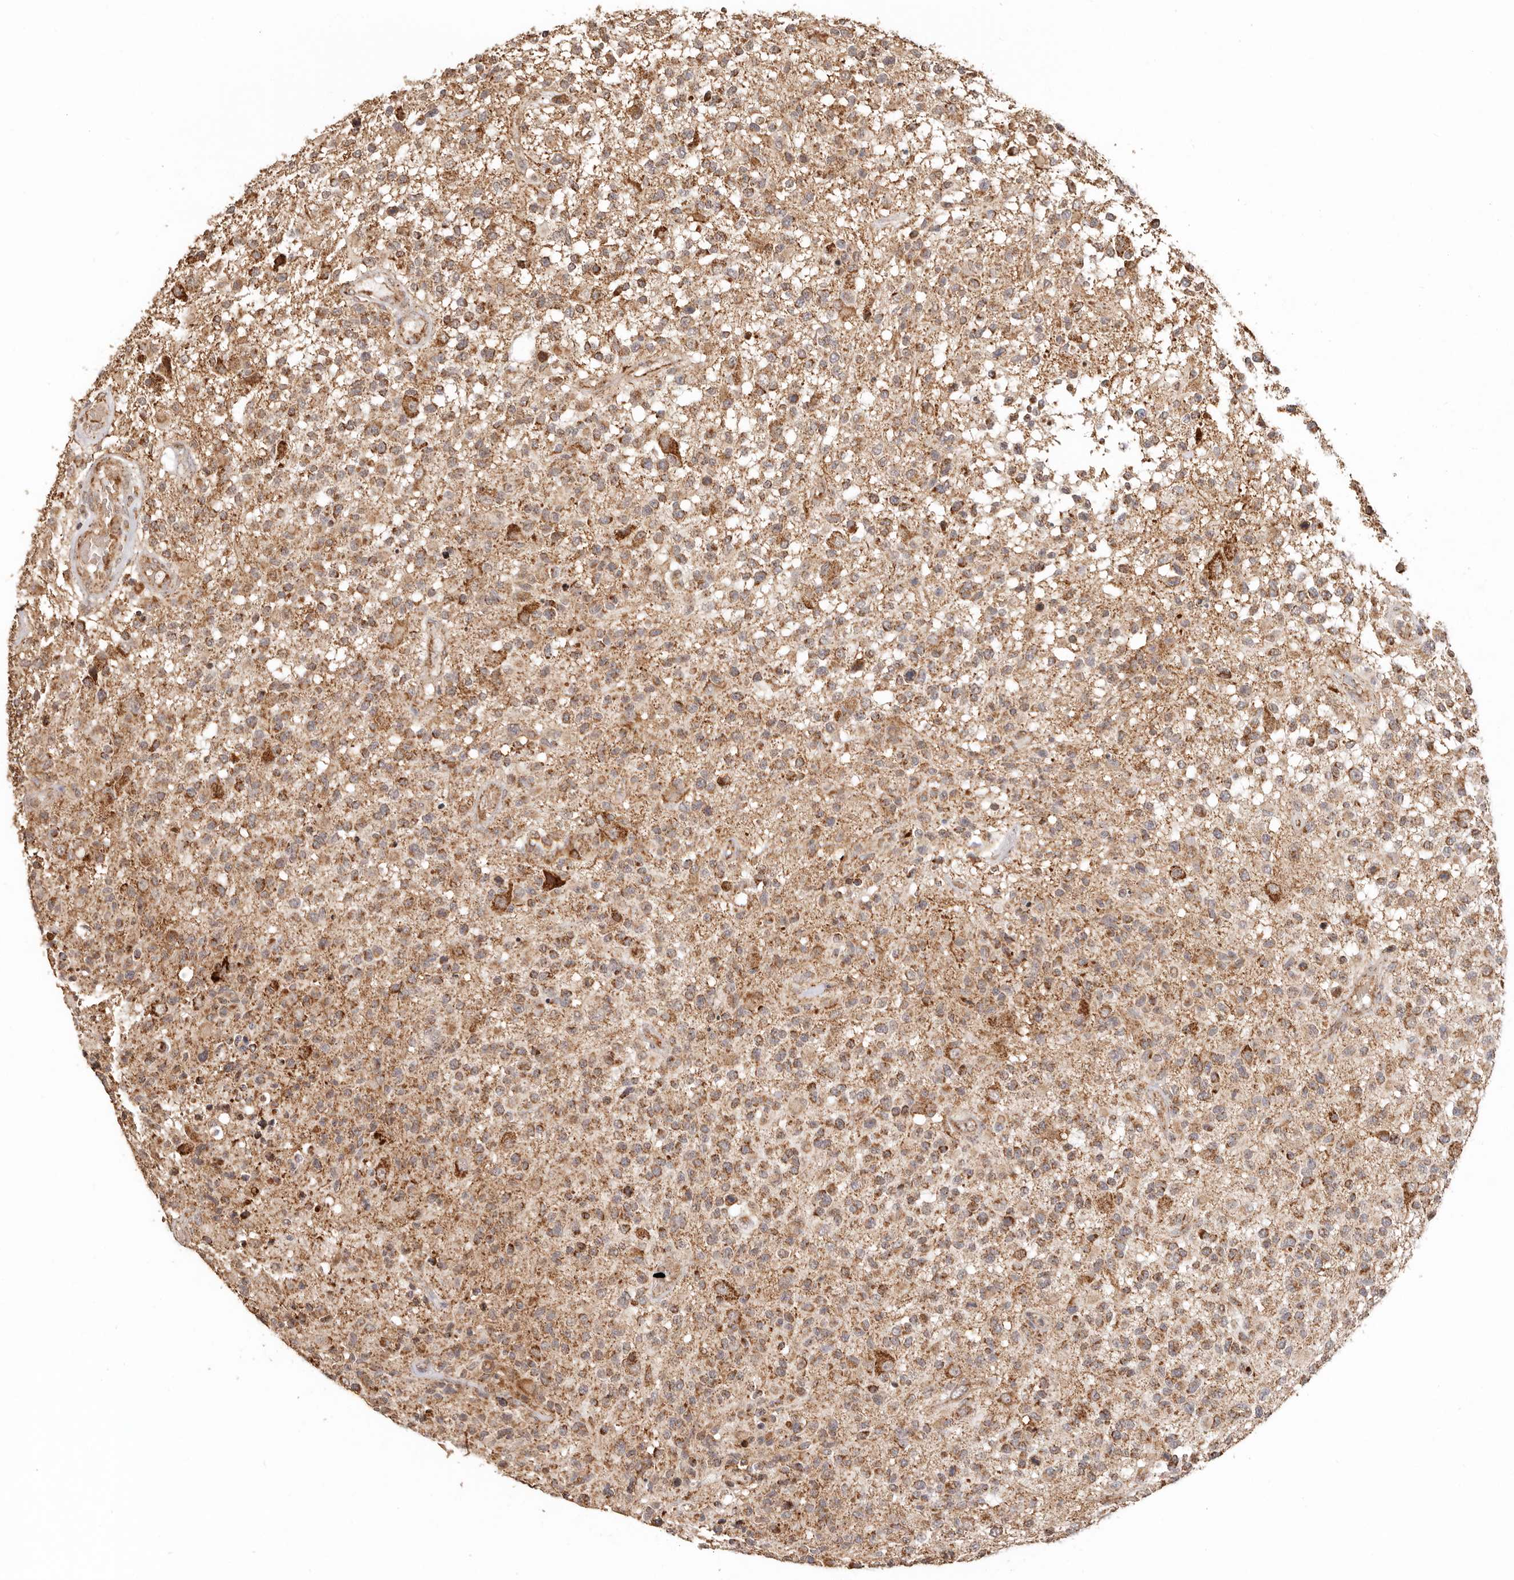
{"staining": {"intensity": "moderate", "quantity": ">75%", "location": "cytoplasmic/membranous"}, "tissue": "glioma", "cell_type": "Tumor cells", "image_type": "cancer", "snomed": [{"axis": "morphology", "description": "Glioma, malignant, High grade"}, {"axis": "morphology", "description": "Glioblastoma, NOS"}, {"axis": "topography", "description": "Brain"}], "caption": "Protein staining exhibits moderate cytoplasmic/membranous positivity in about >75% of tumor cells in malignant high-grade glioma.", "gene": "NDUFB11", "patient": {"sex": "male", "age": 60}}